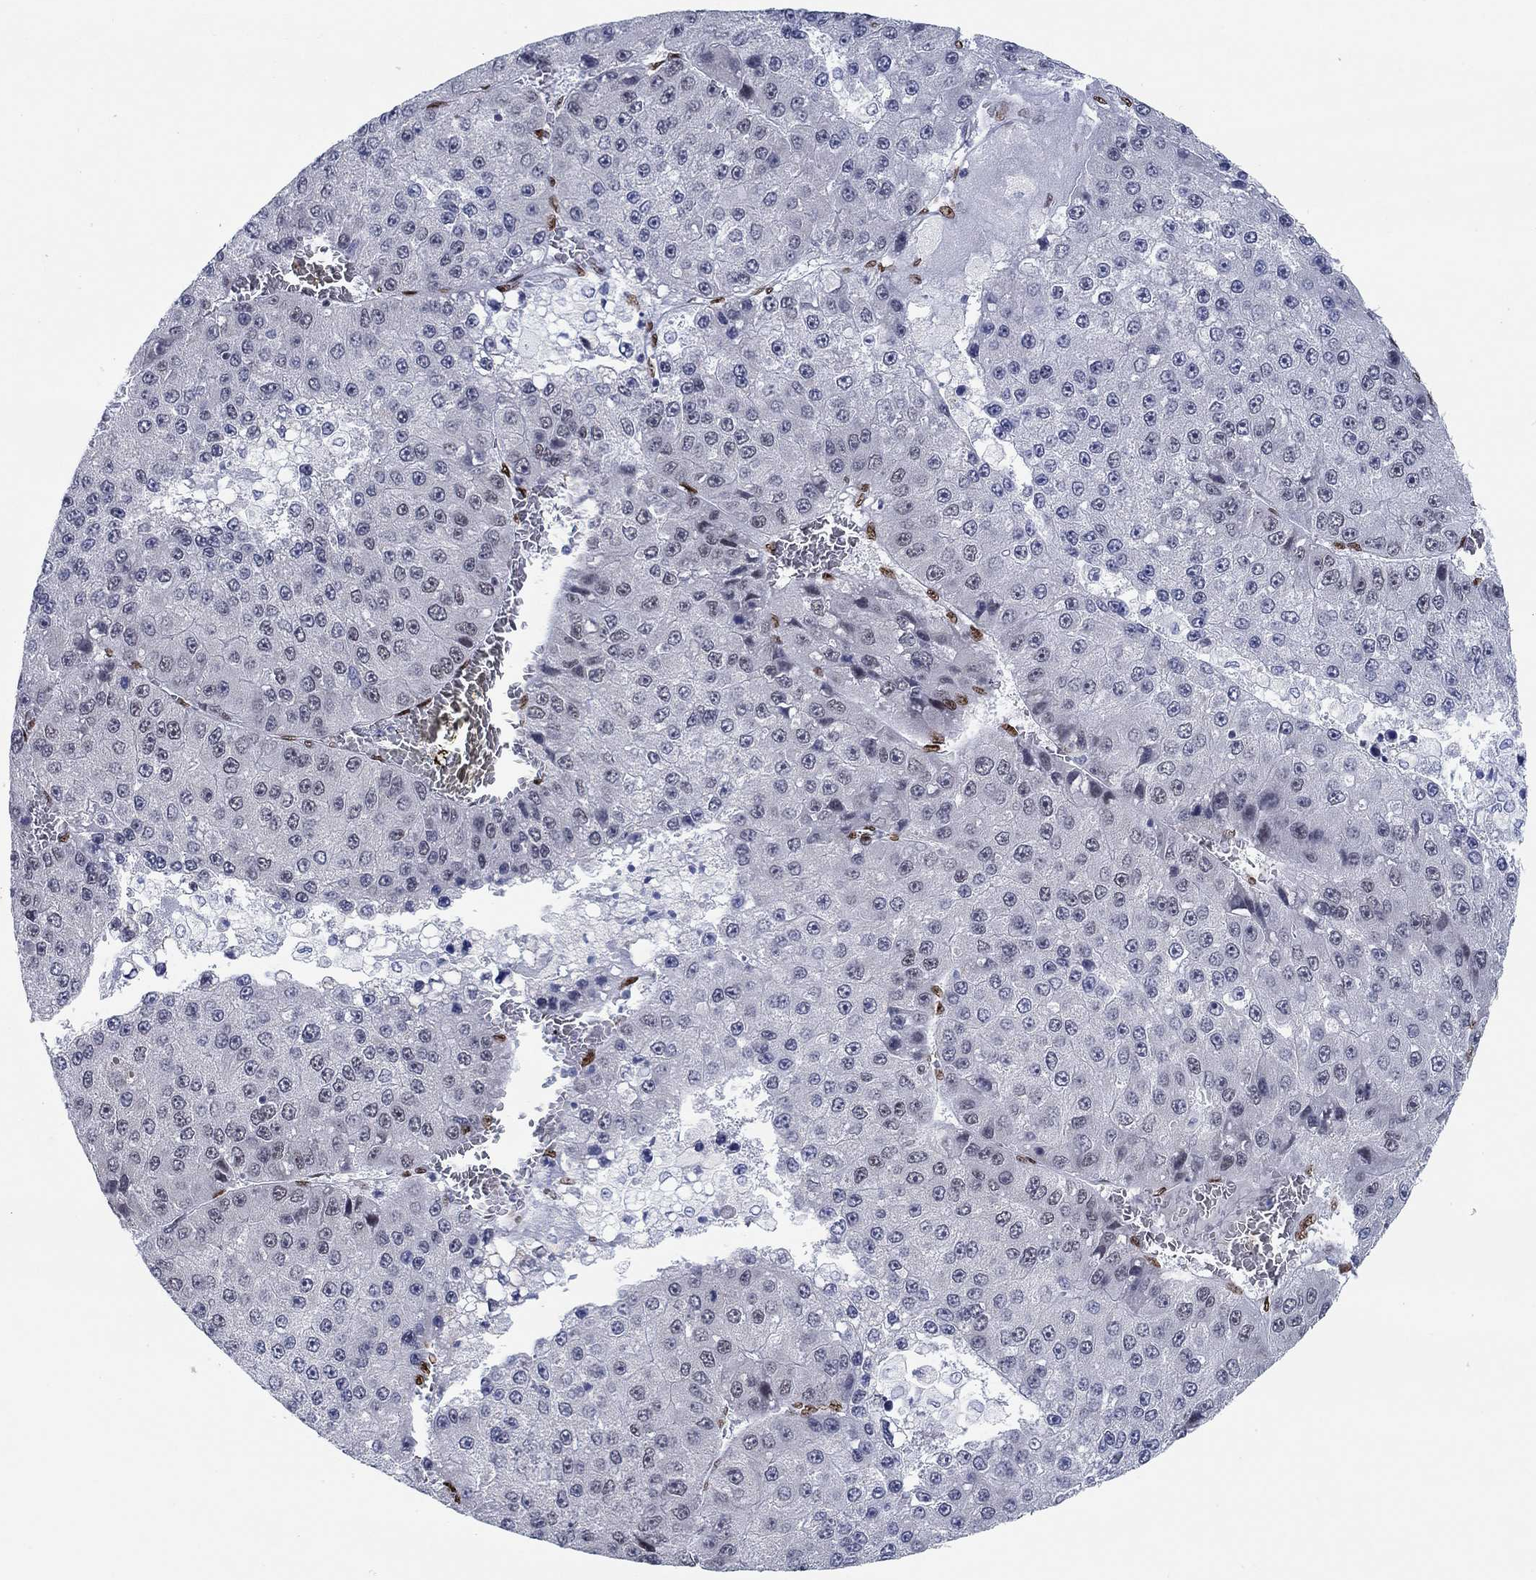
{"staining": {"intensity": "negative", "quantity": "none", "location": "none"}, "tissue": "liver cancer", "cell_type": "Tumor cells", "image_type": "cancer", "snomed": [{"axis": "morphology", "description": "Carcinoma, Hepatocellular, NOS"}, {"axis": "topography", "description": "Liver"}], "caption": "IHC of liver cancer reveals no expression in tumor cells.", "gene": "ZEB1", "patient": {"sex": "female", "age": 73}}